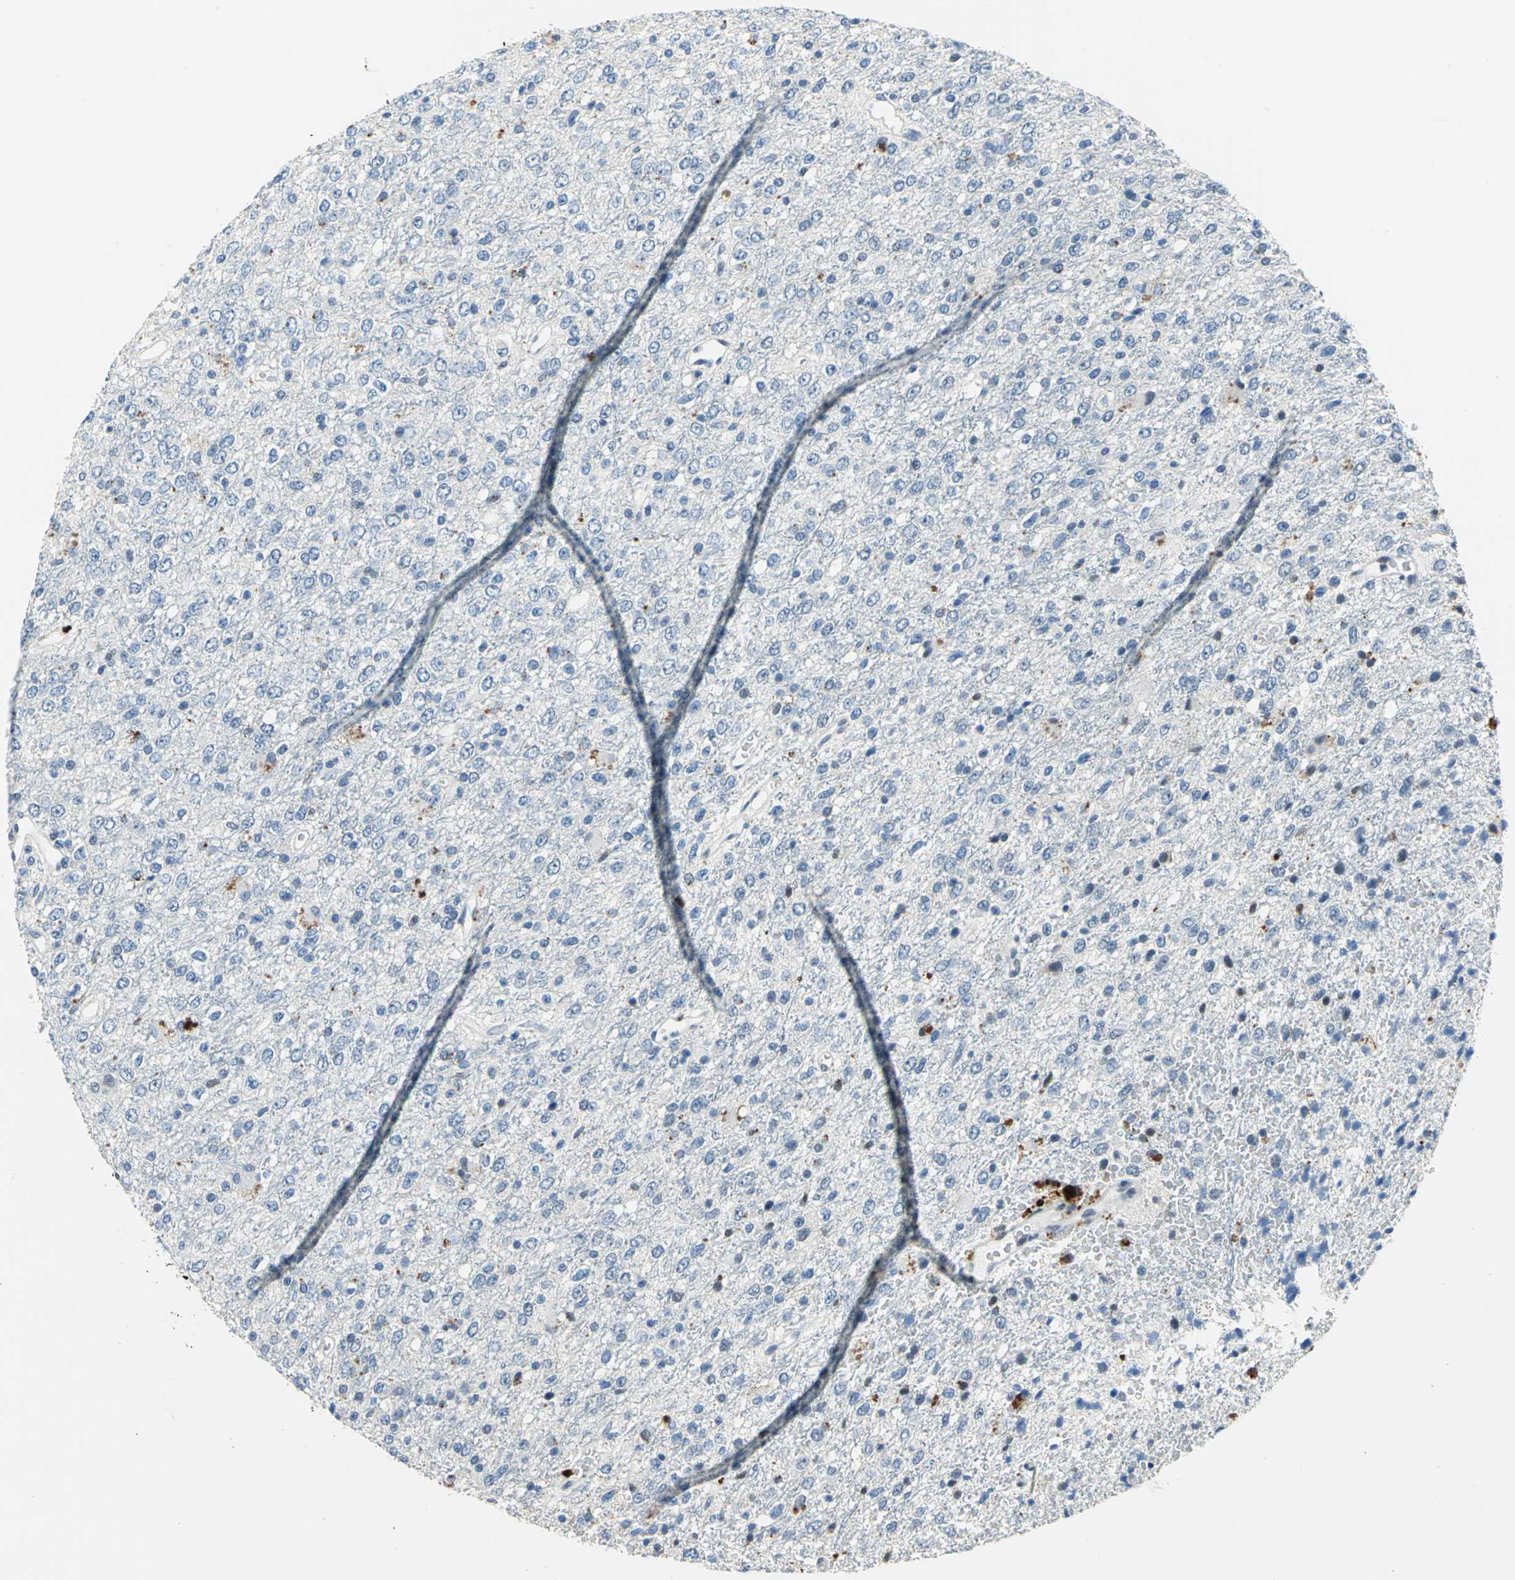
{"staining": {"intensity": "strong", "quantity": "<25%", "location": "cytoplasmic/membranous"}, "tissue": "glioma", "cell_type": "Tumor cells", "image_type": "cancer", "snomed": [{"axis": "morphology", "description": "Glioma, malignant, High grade"}, {"axis": "topography", "description": "pancreas cauda"}], "caption": "Glioma was stained to show a protein in brown. There is medium levels of strong cytoplasmic/membranous positivity in approximately <25% of tumor cells.", "gene": "RAD17", "patient": {"sex": "male", "age": 60}}